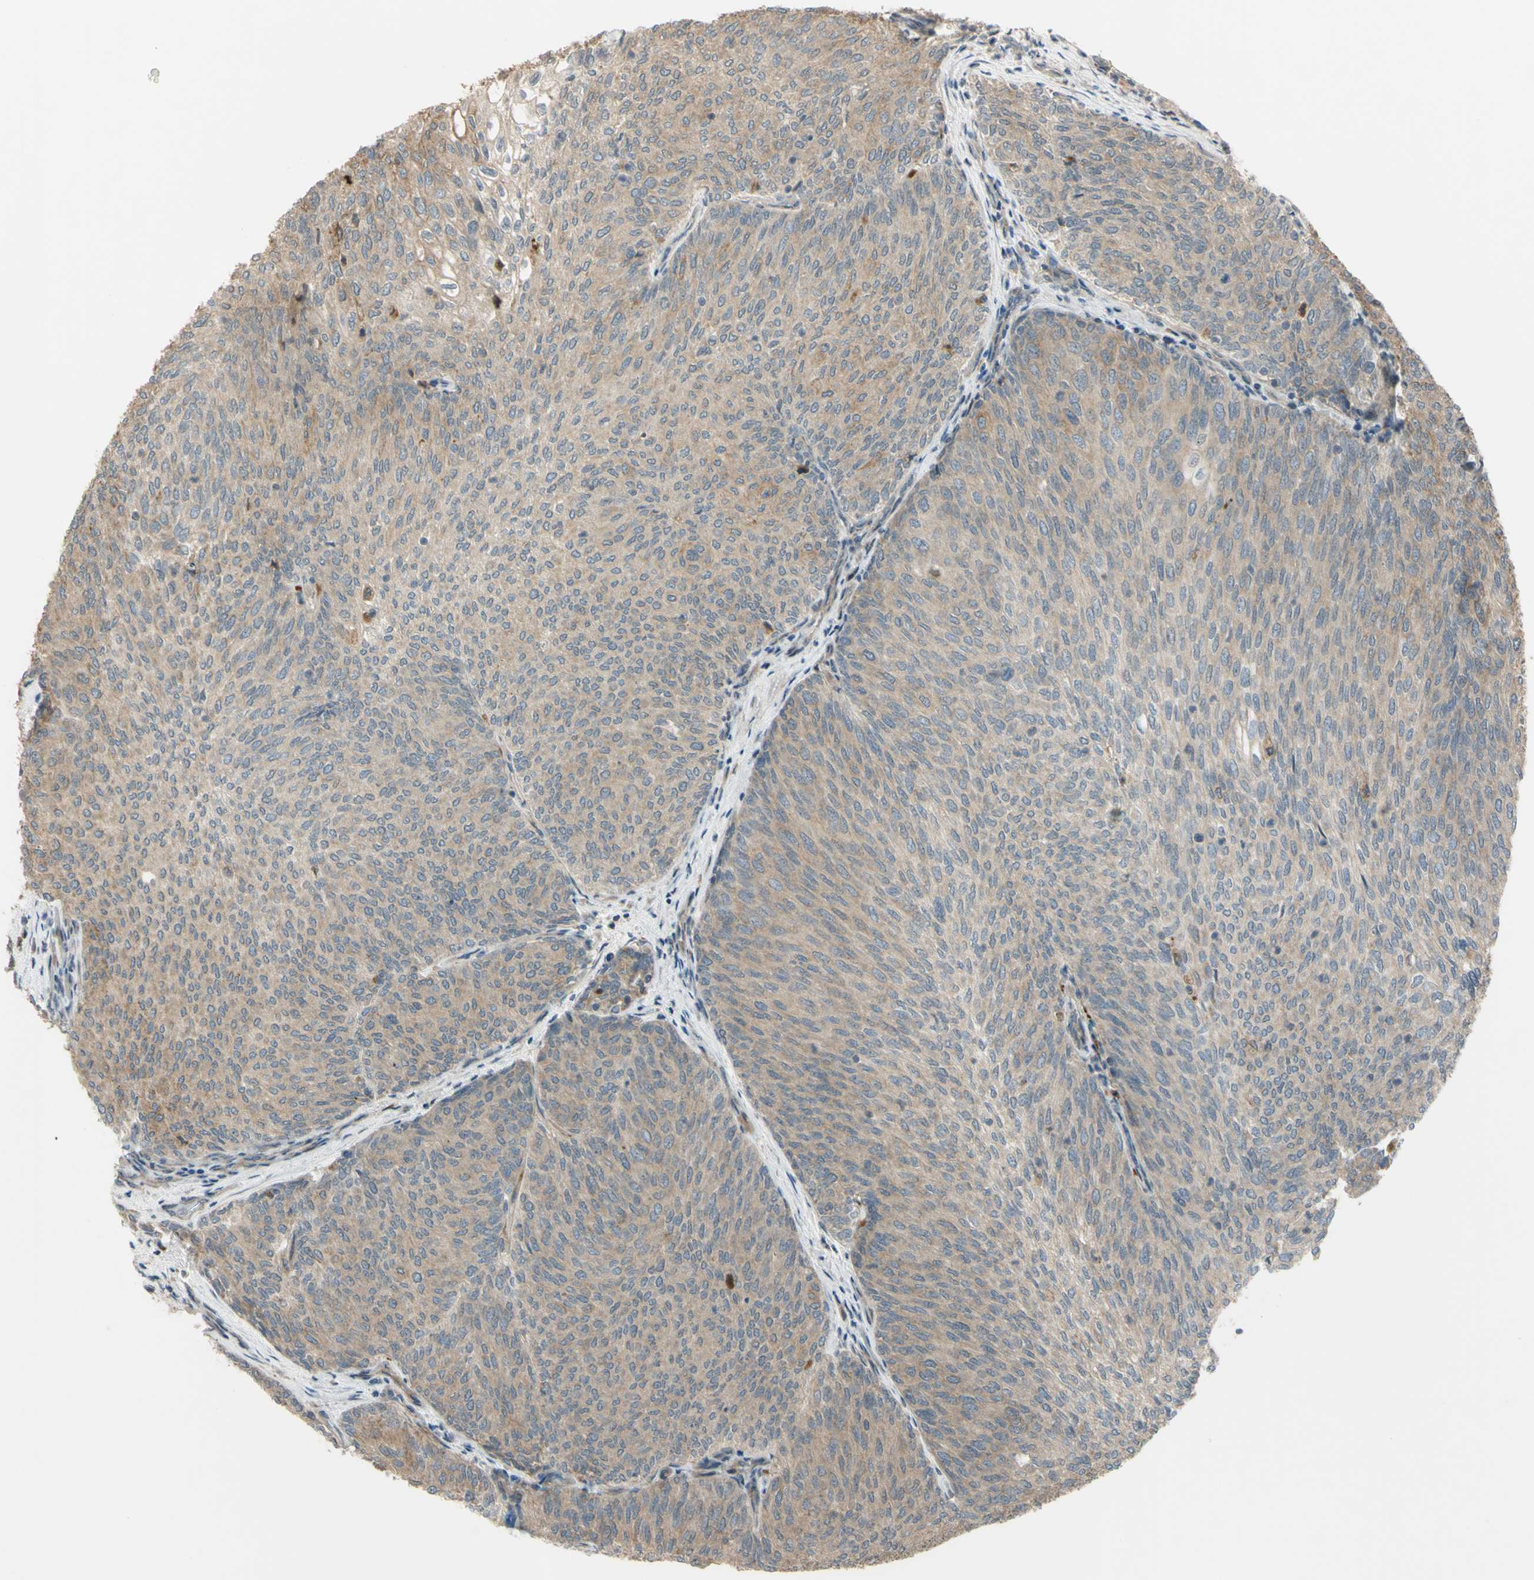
{"staining": {"intensity": "moderate", "quantity": ">75%", "location": "cytoplasmic/membranous"}, "tissue": "urothelial cancer", "cell_type": "Tumor cells", "image_type": "cancer", "snomed": [{"axis": "morphology", "description": "Urothelial carcinoma, Low grade"}, {"axis": "topography", "description": "Urinary bladder"}], "caption": "Urothelial cancer stained with a protein marker demonstrates moderate staining in tumor cells.", "gene": "FLII", "patient": {"sex": "female", "age": 79}}